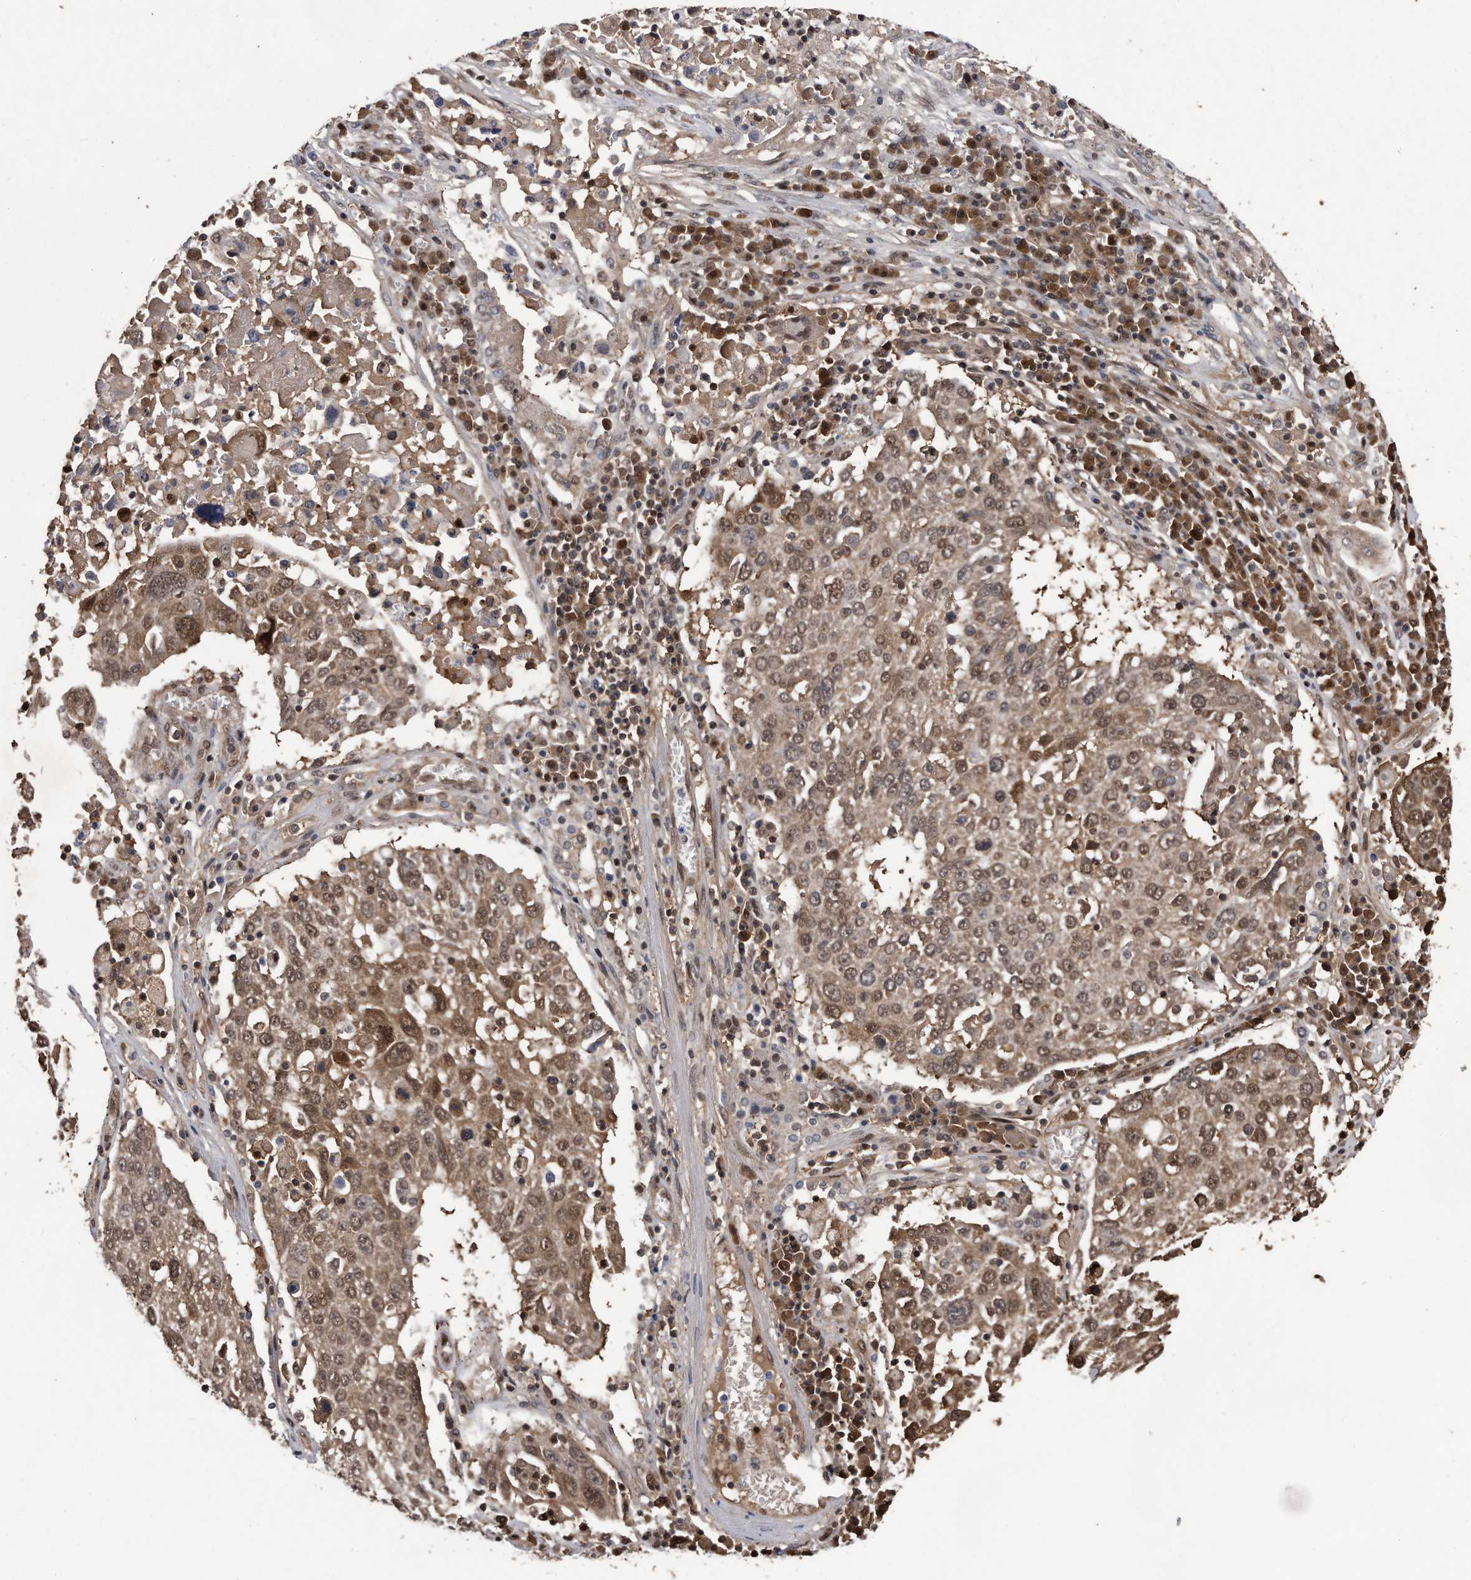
{"staining": {"intensity": "moderate", "quantity": ">75%", "location": "cytoplasmic/membranous,nuclear"}, "tissue": "lung cancer", "cell_type": "Tumor cells", "image_type": "cancer", "snomed": [{"axis": "morphology", "description": "Squamous cell carcinoma, NOS"}, {"axis": "topography", "description": "Lung"}], "caption": "Protein staining of lung cancer (squamous cell carcinoma) tissue displays moderate cytoplasmic/membranous and nuclear positivity in approximately >75% of tumor cells. Nuclei are stained in blue.", "gene": "RAD23B", "patient": {"sex": "male", "age": 65}}